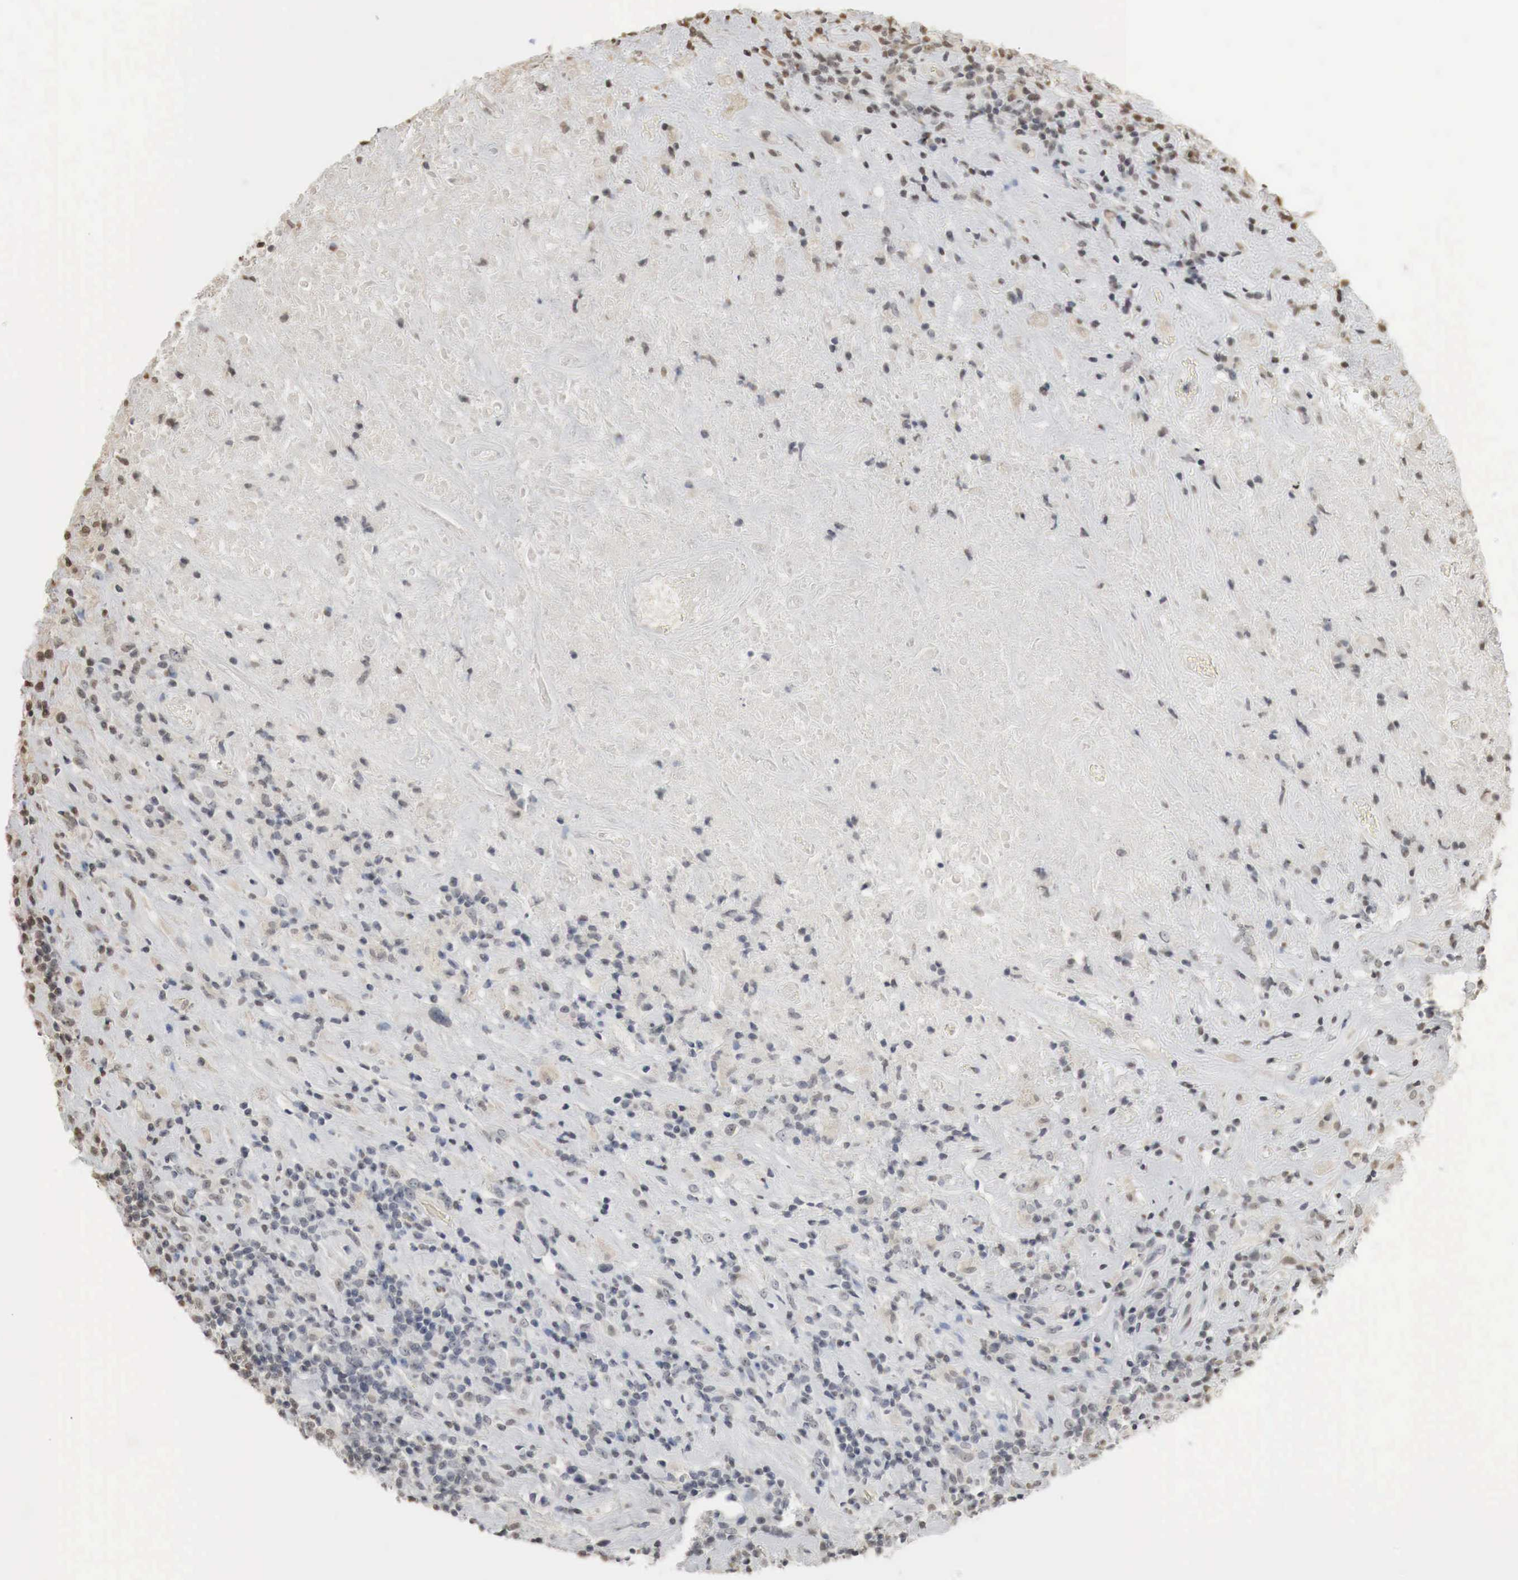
{"staining": {"intensity": "weak", "quantity": "<25%", "location": "cytoplasmic/membranous"}, "tissue": "lymphoma", "cell_type": "Tumor cells", "image_type": "cancer", "snomed": [{"axis": "morphology", "description": "Hodgkin's disease, NOS"}, {"axis": "topography", "description": "Lymph node"}], "caption": "Immunohistochemistry (IHC) histopathology image of human lymphoma stained for a protein (brown), which exhibits no staining in tumor cells.", "gene": "ERBB4", "patient": {"sex": "male", "age": 46}}